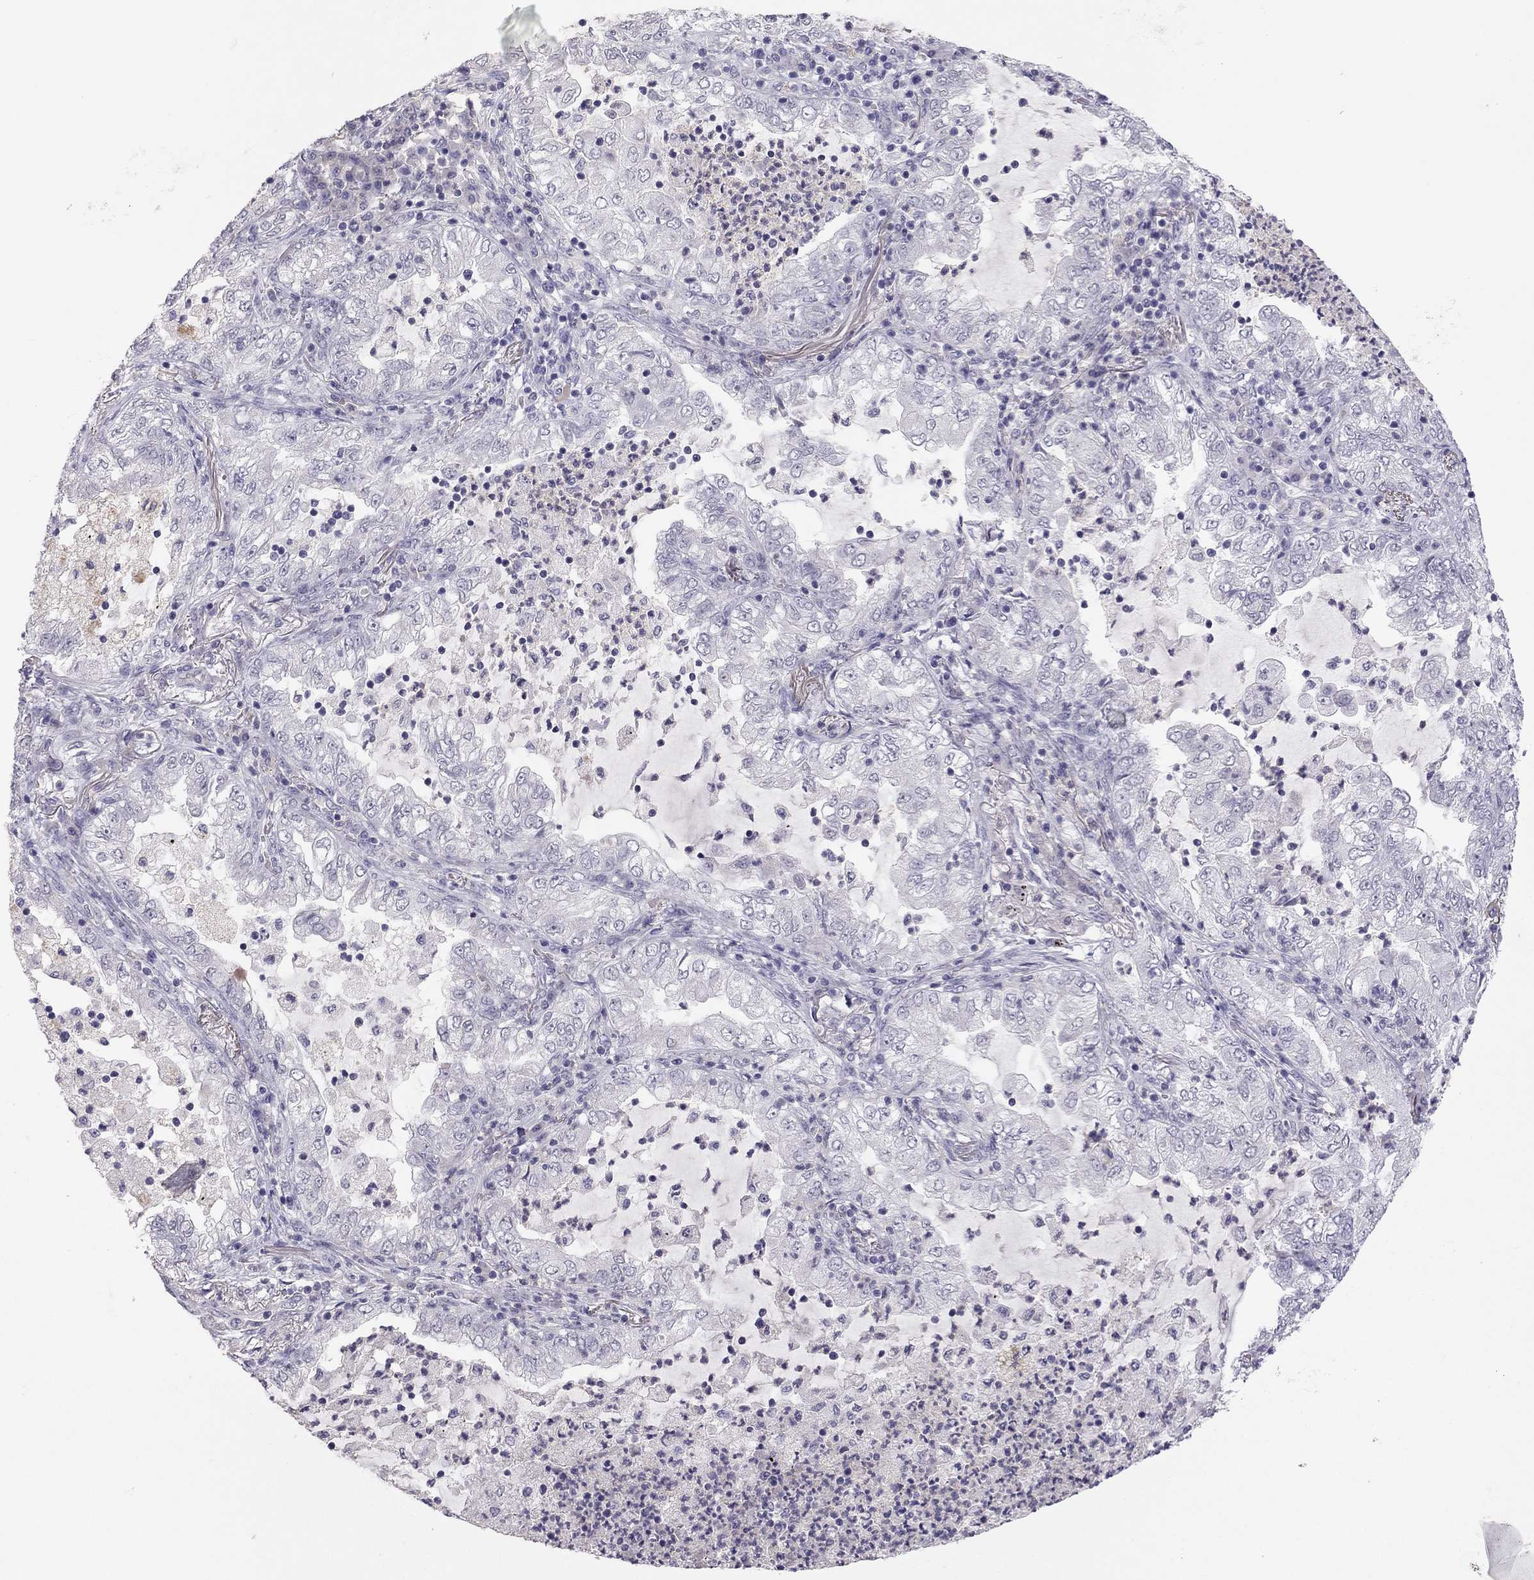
{"staining": {"intensity": "negative", "quantity": "none", "location": "none"}, "tissue": "lung cancer", "cell_type": "Tumor cells", "image_type": "cancer", "snomed": [{"axis": "morphology", "description": "Adenocarcinoma, NOS"}, {"axis": "topography", "description": "Lung"}], "caption": "Tumor cells show no significant protein expression in lung adenocarcinoma. (Brightfield microscopy of DAB immunohistochemistry (IHC) at high magnification).", "gene": "ADORA2A", "patient": {"sex": "female", "age": 73}}